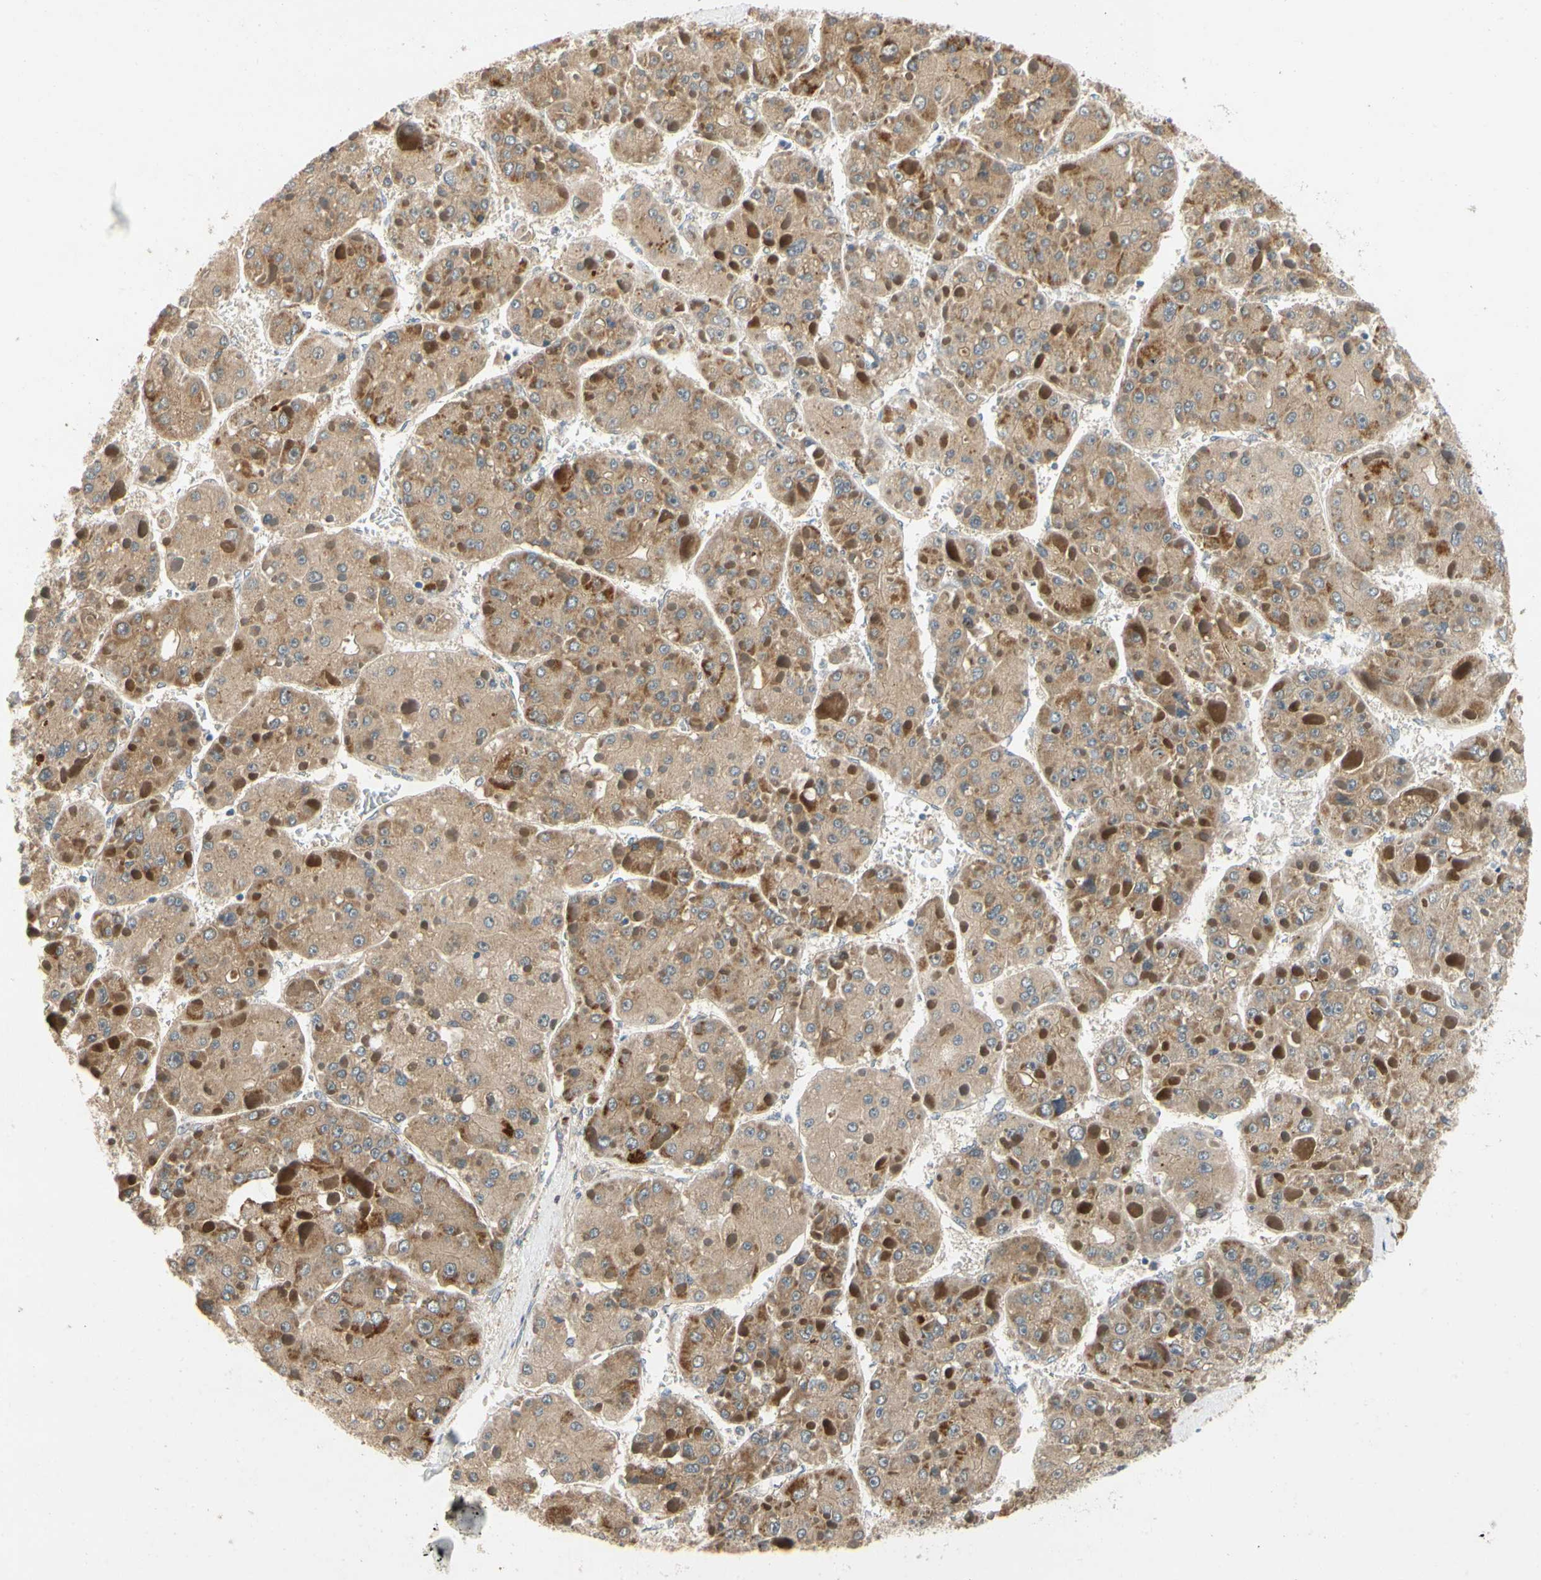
{"staining": {"intensity": "moderate", "quantity": ">75%", "location": "cytoplasmic/membranous"}, "tissue": "liver cancer", "cell_type": "Tumor cells", "image_type": "cancer", "snomed": [{"axis": "morphology", "description": "Carcinoma, Hepatocellular, NOS"}, {"axis": "topography", "description": "Liver"}], "caption": "This is an image of immunohistochemistry (IHC) staining of liver hepatocellular carcinoma, which shows moderate positivity in the cytoplasmic/membranous of tumor cells.", "gene": "TDRP", "patient": {"sex": "female", "age": 73}}